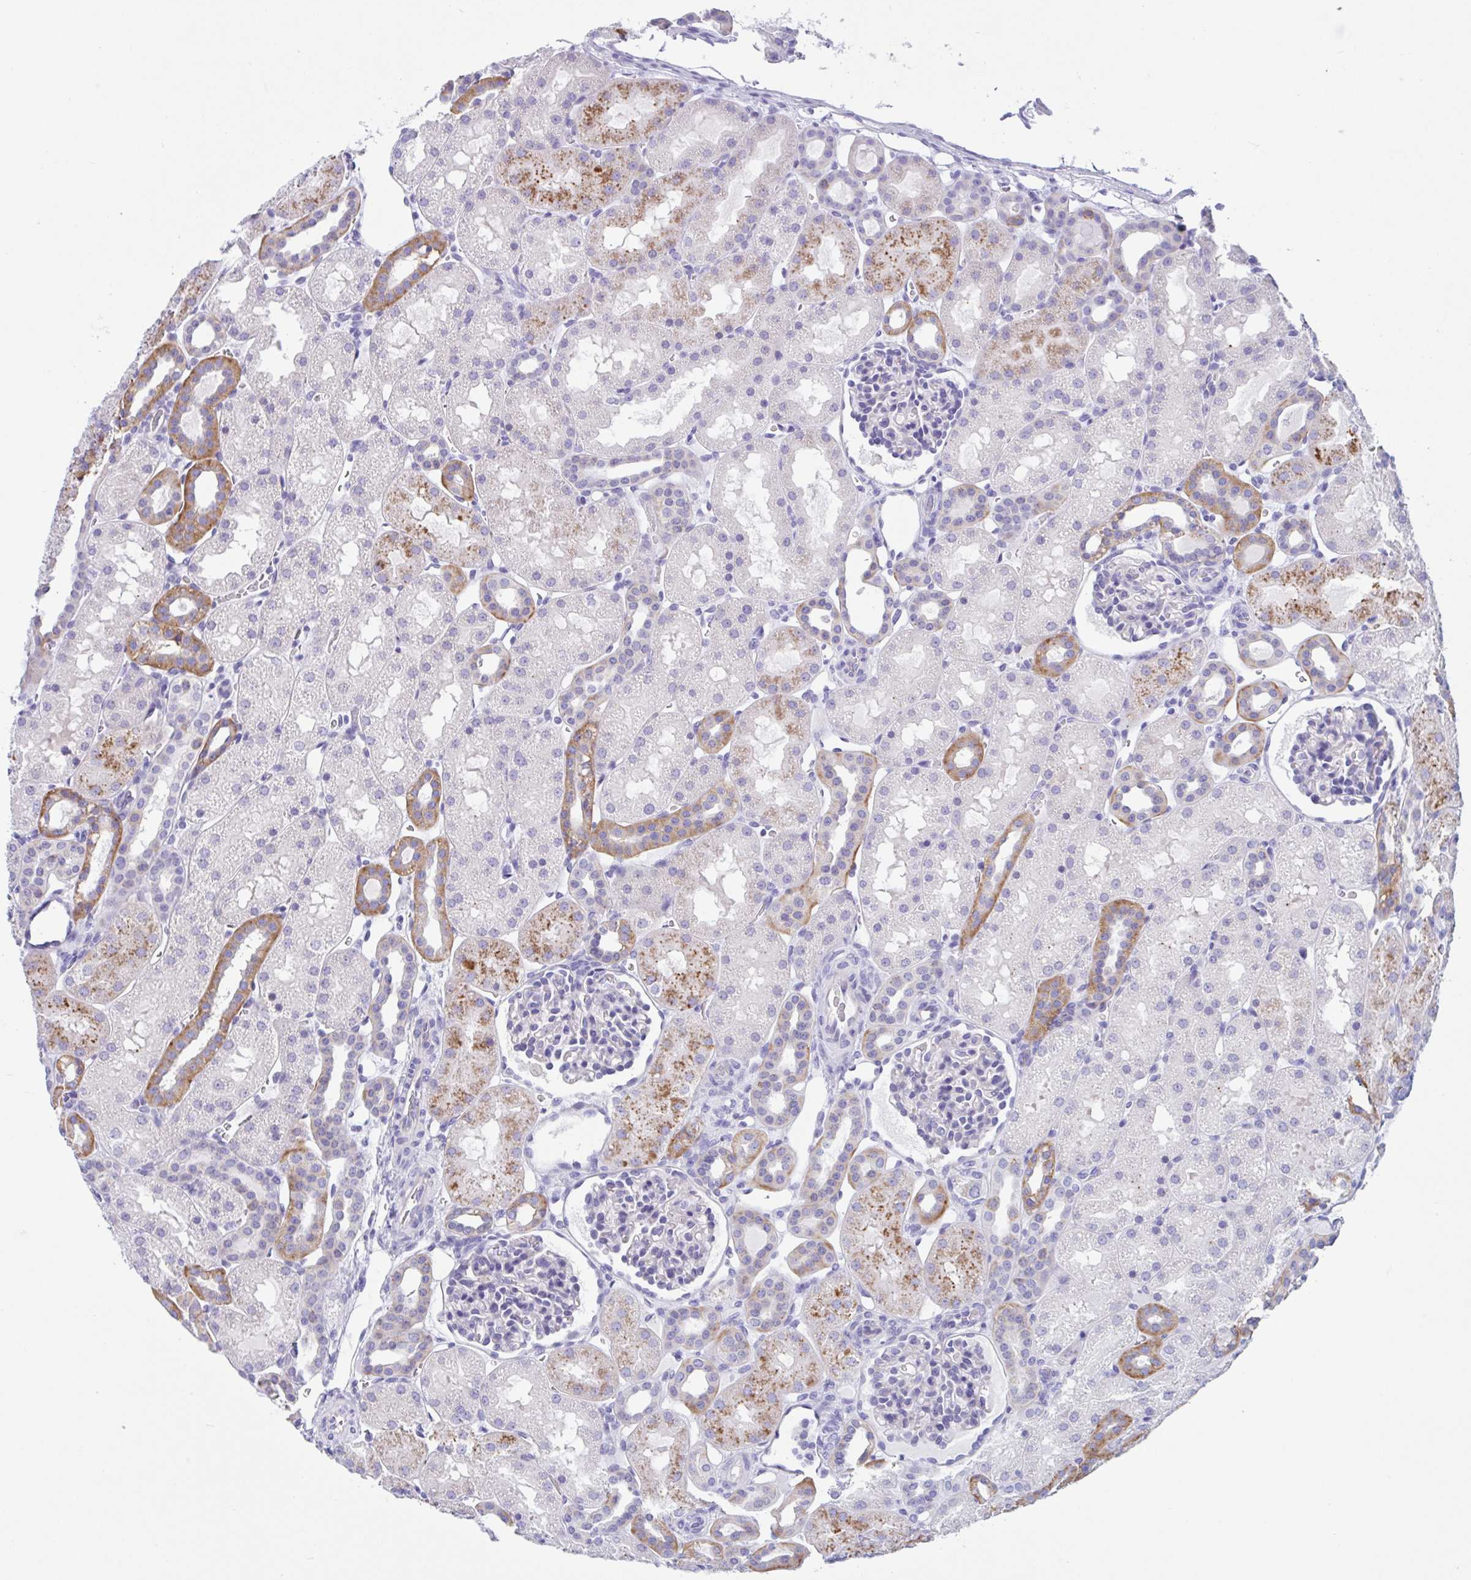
{"staining": {"intensity": "negative", "quantity": "none", "location": "none"}, "tissue": "kidney", "cell_type": "Cells in glomeruli", "image_type": "normal", "snomed": [{"axis": "morphology", "description": "Normal tissue, NOS"}, {"axis": "topography", "description": "Kidney"}], "caption": "There is no significant positivity in cells in glomeruli of kidney. (DAB IHC with hematoxylin counter stain).", "gene": "OR6N2", "patient": {"sex": "male", "age": 2}}